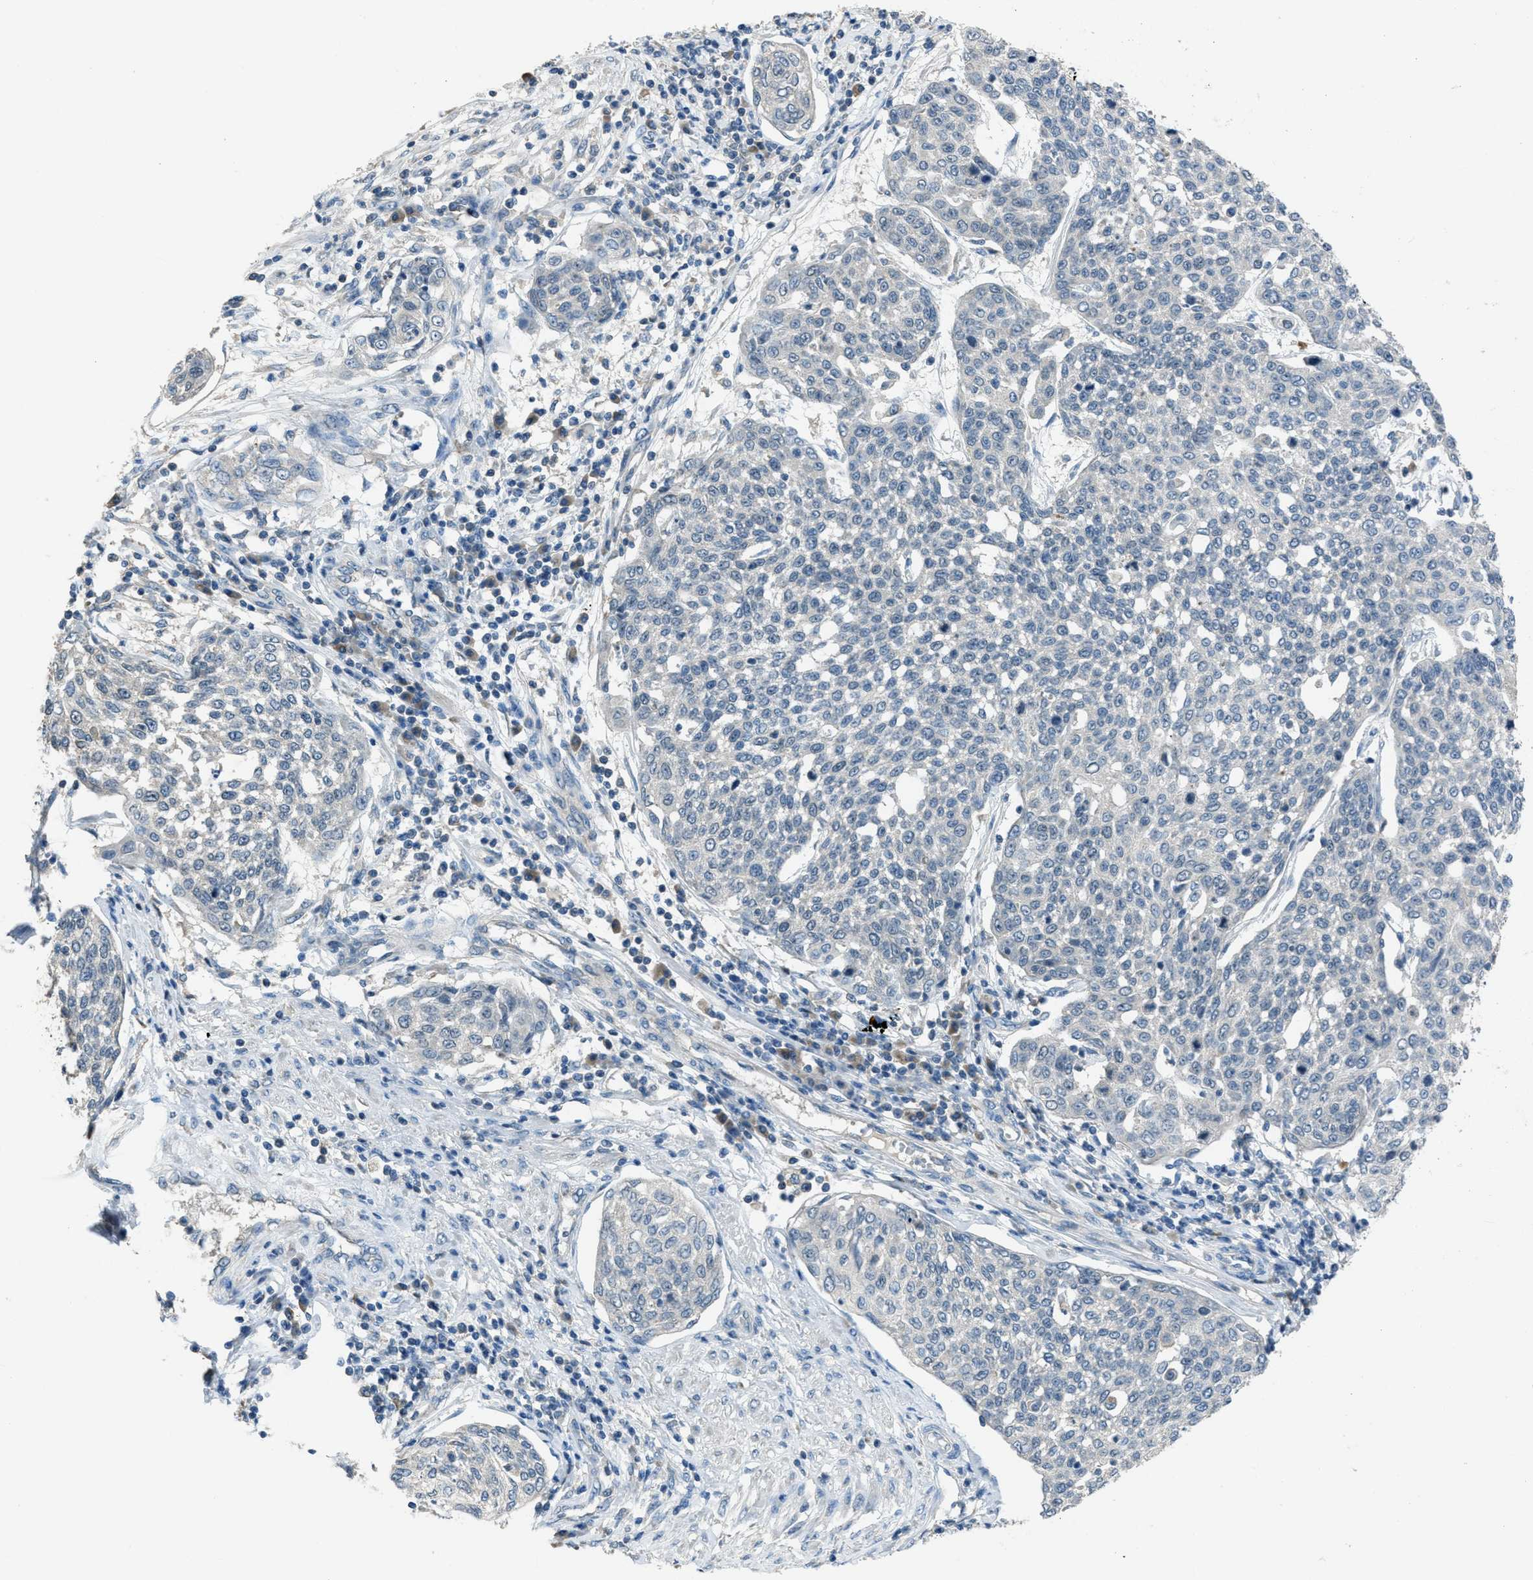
{"staining": {"intensity": "negative", "quantity": "none", "location": "none"}, "tissue": "cervical cancer", "cell_type": "Tumor cells", "image_type": "cancer", "snomed": [{"axis": "morphology", "description": "Squamous cell carcinoma, NOS"}, {"axis": "topography", "description": "Cervix"}], "caption": "Immunohistochemistry of human squamous cell carcinoma (cervical) demonstrates no staining in tumor cells.", "gene": "MIS18A", "patient": {"sex": "female", "age": 34}}